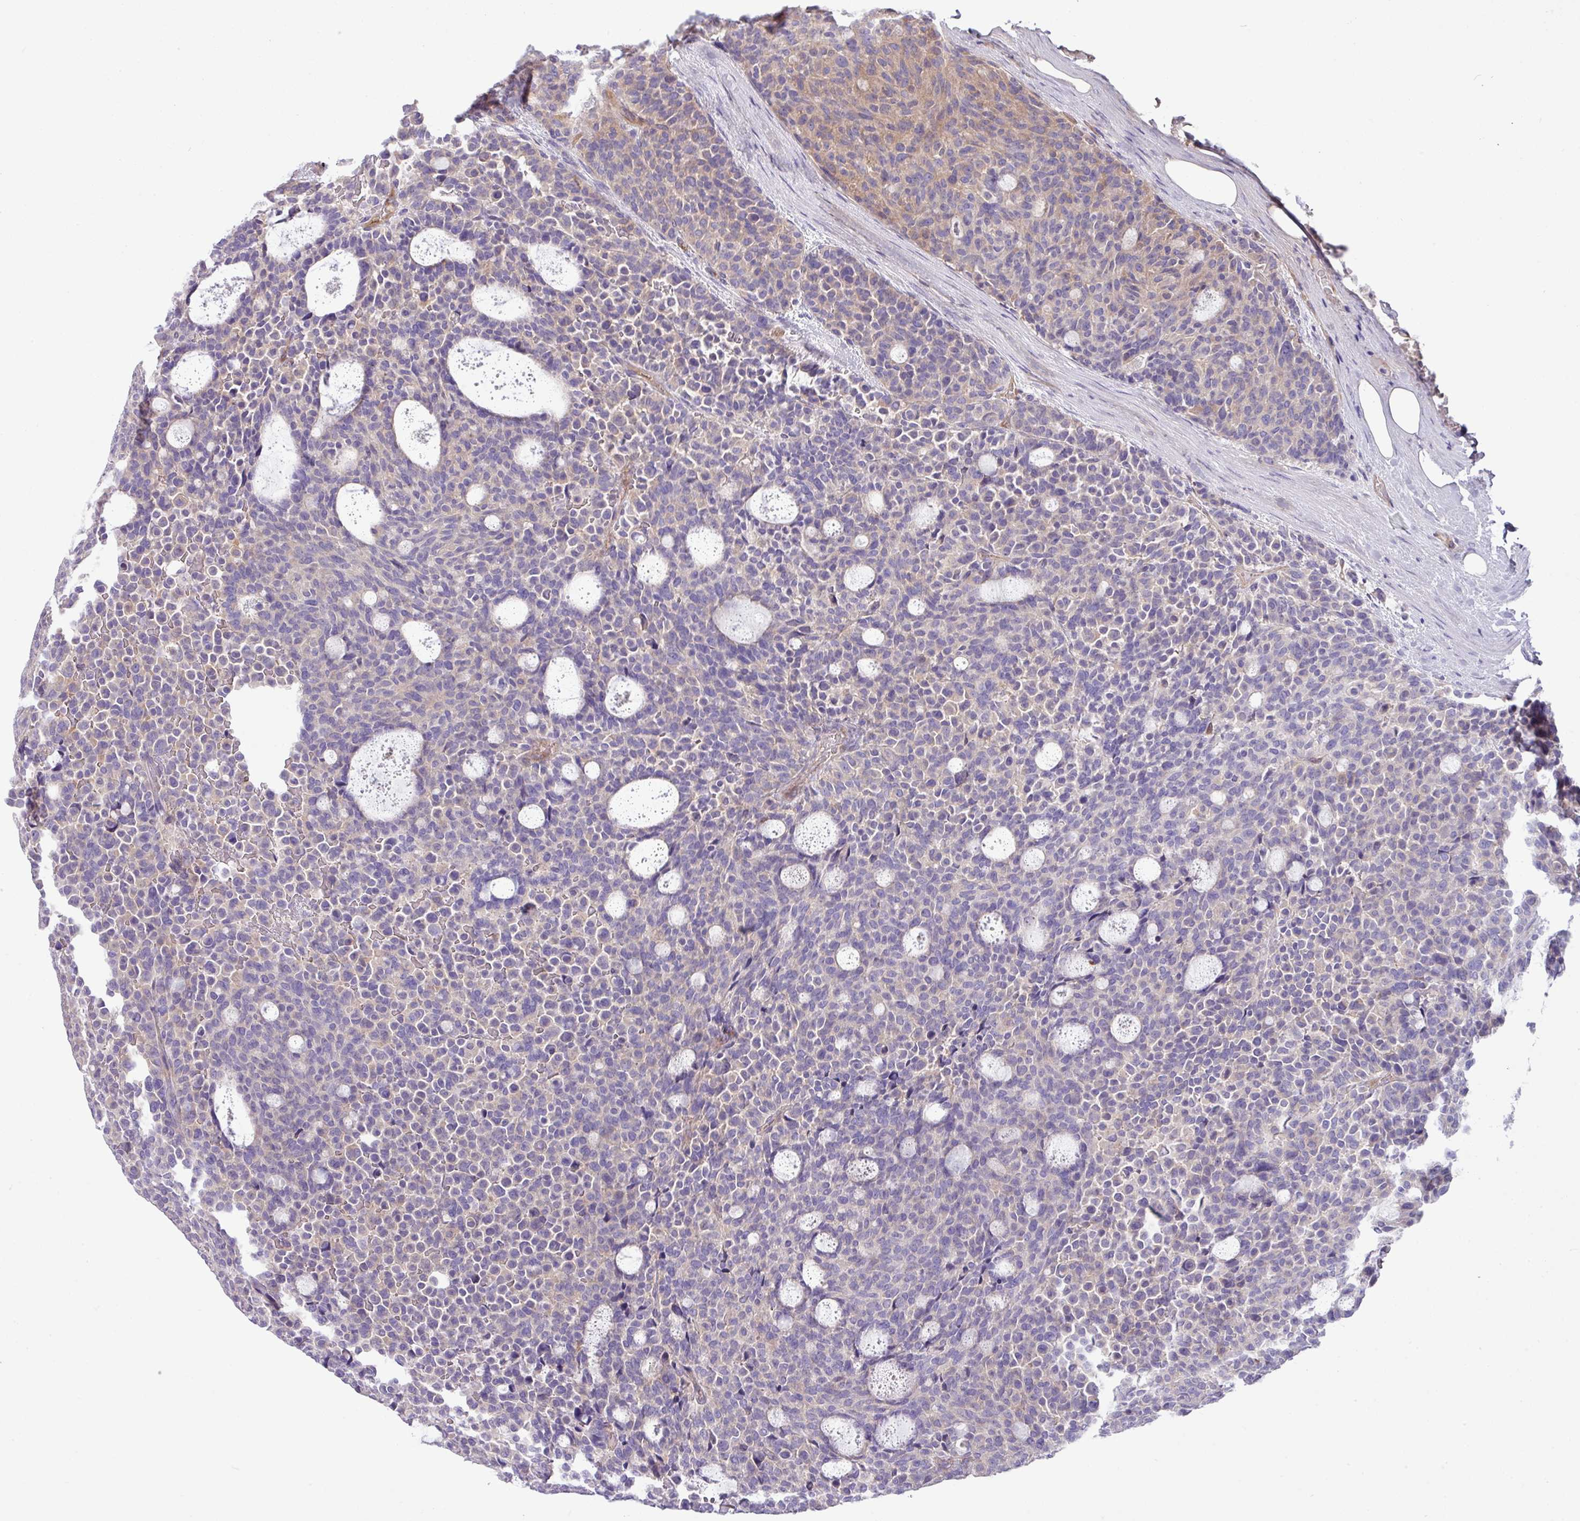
{"staining": {"intensity": "weak", "quantity": "<25%", "location": "cytoplasmic/membranous"}, "tissue": "carcinoid", "cell_type": "Tumor cells", "image_type": "cancer", "snomed": [{"axis": "morphology", "description": "Carcinoid, malignant, NOS"}, {"axis": "topography", "description": "Pancreas"}], "caption": "Micrograph shows no protein staining in tumor cells of malignant carcinoid tissue. Brightfield microscopy of IHC stained with DAB (3,3'-diaminobenzidine) (brown) and hematoxylin (blue), captured at high magnification.", "gene": "KIRREL3", "patient": {"sex": "female", "age": 54}}